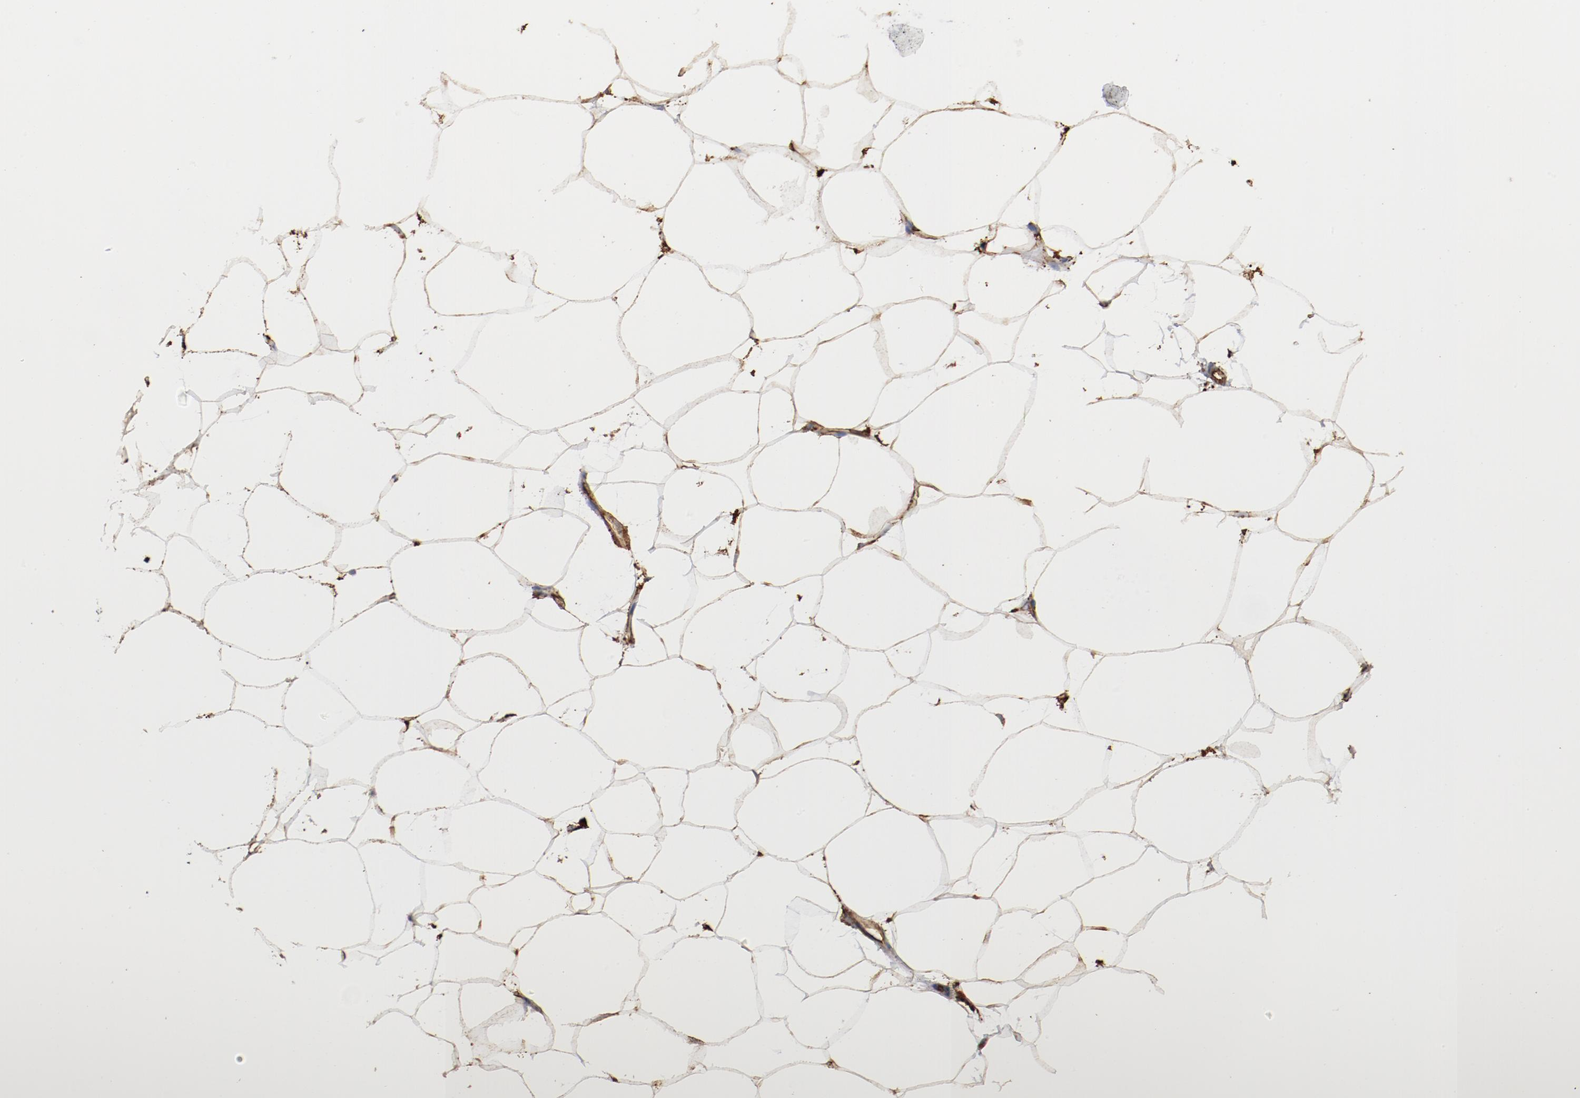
{"staining": {"intensity": "moderate", "quantity": ">75%", "location": "cytoplasmic/membranous"}, "tissue": "adipose tissue", "cell_type": "Adipocytes", "image_type": "normal", "snomed": [{"axis": "morphology", "description": "Normal tissue, NOS"}, {"axis": "morphology", "description": "Duct carcinoma"}, {"axis": "topography", "description": "Breast"}, {"axis": "topography", "description": "Adipose tissue"}], "caption": "DAB (3,3'-diaminobenzidine) immunohistochemical staining of benign adipose tissue exhibits moderate cytoplasmic/membranous protein staining in approximately >75% of adipocytes.", "gene": "PDIA3", "patient": {"sex": "female", "age": 37}}